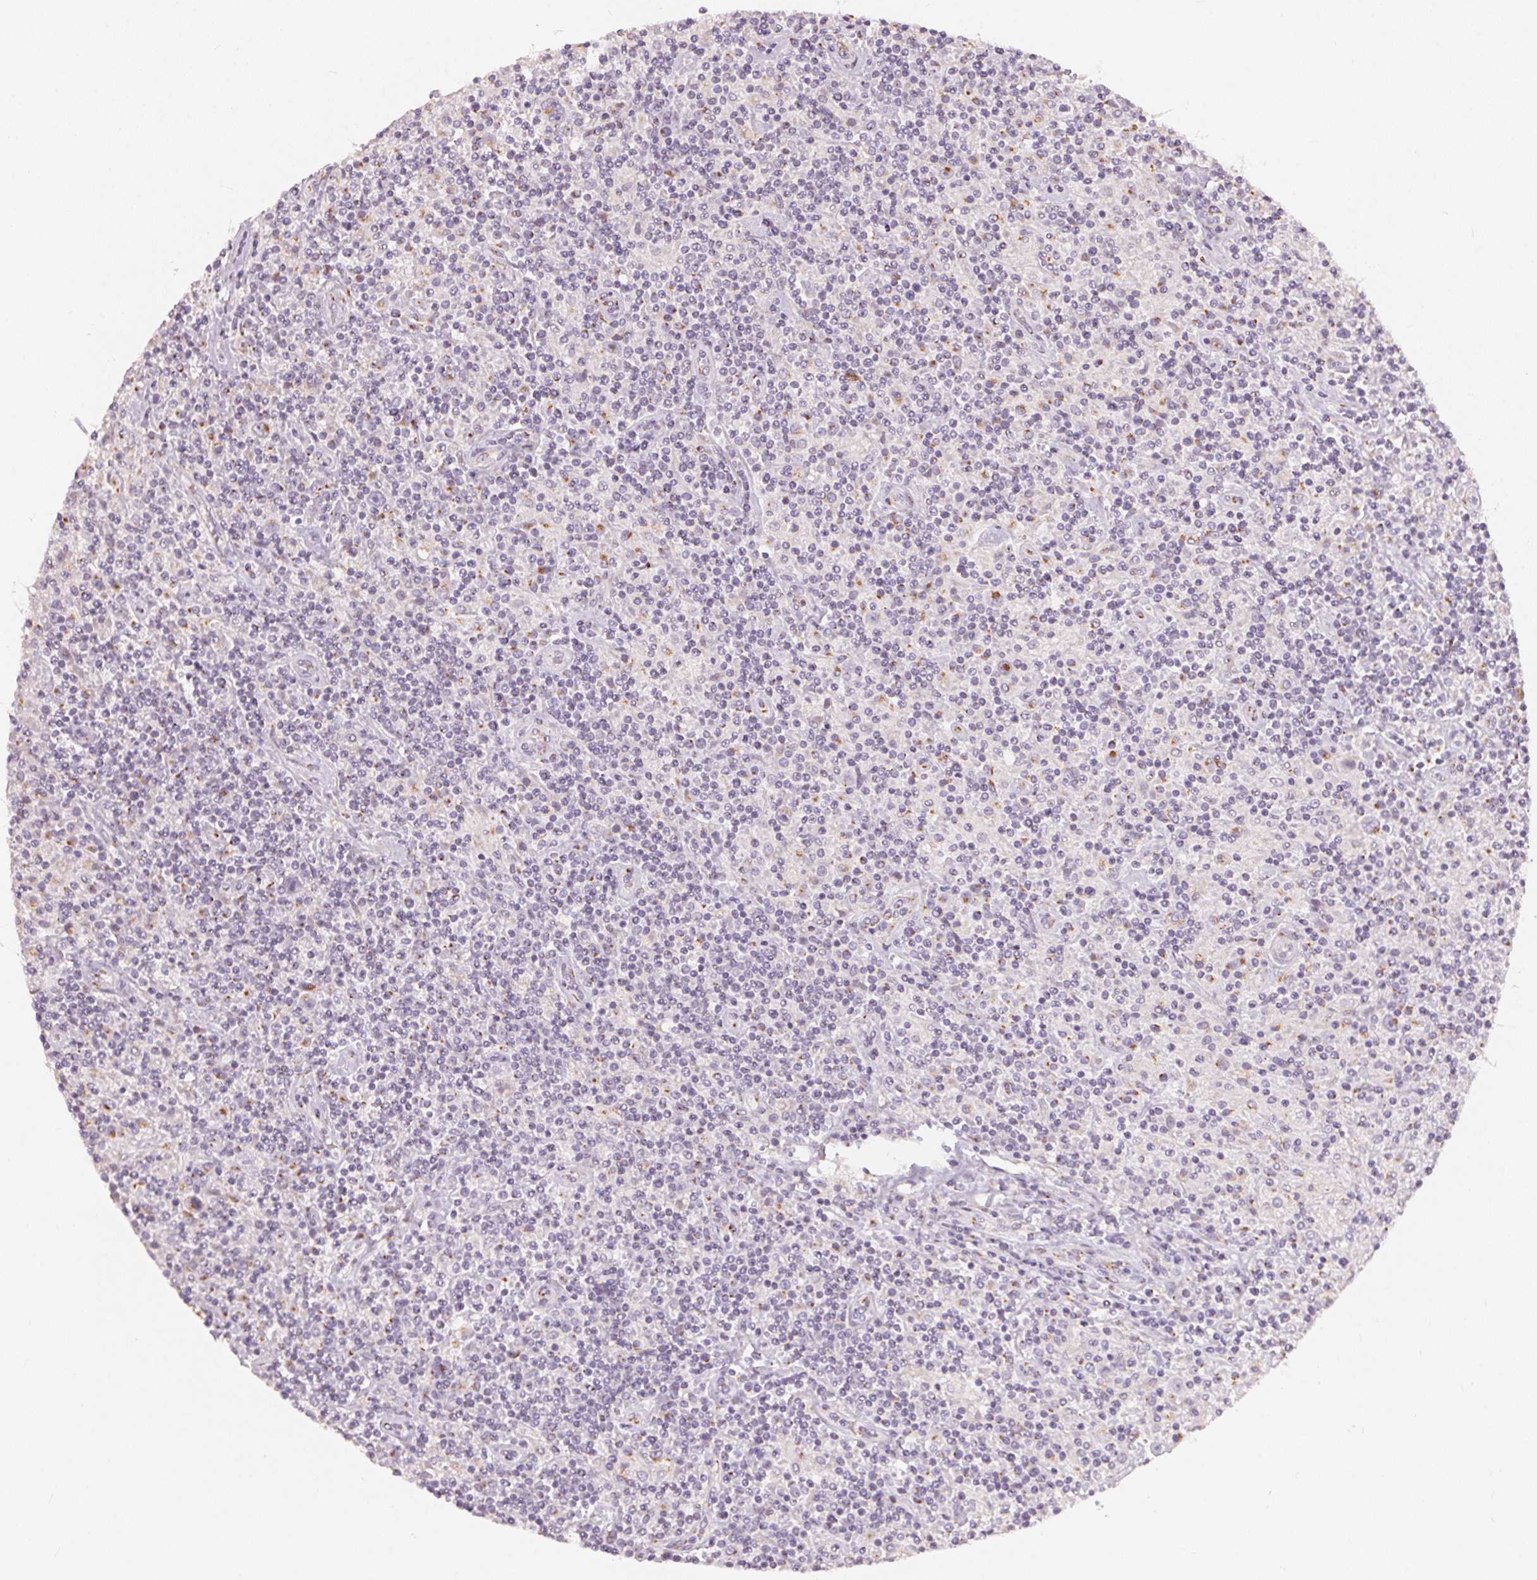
{"staining": {"intensity": "negative", "quantity": "none", "location": "none"}, "tissue": "lymphoma", "cell_type": "Tumor cells", "image_type": "cancer", "snomed": [{"axis": "morphology", "description": "Hodgkin's disease, NOS"}, {"axis": "topography", "description": "Lymph node"}], "caption": "DAB (3,3'-diaminobenzidine) immunohistochemical staining of human Hodgkin's disease demonstrates no significant positivity in tumor cells.", "gene": "DRAM2", "patient": {"sex": "male", "age": 70}}